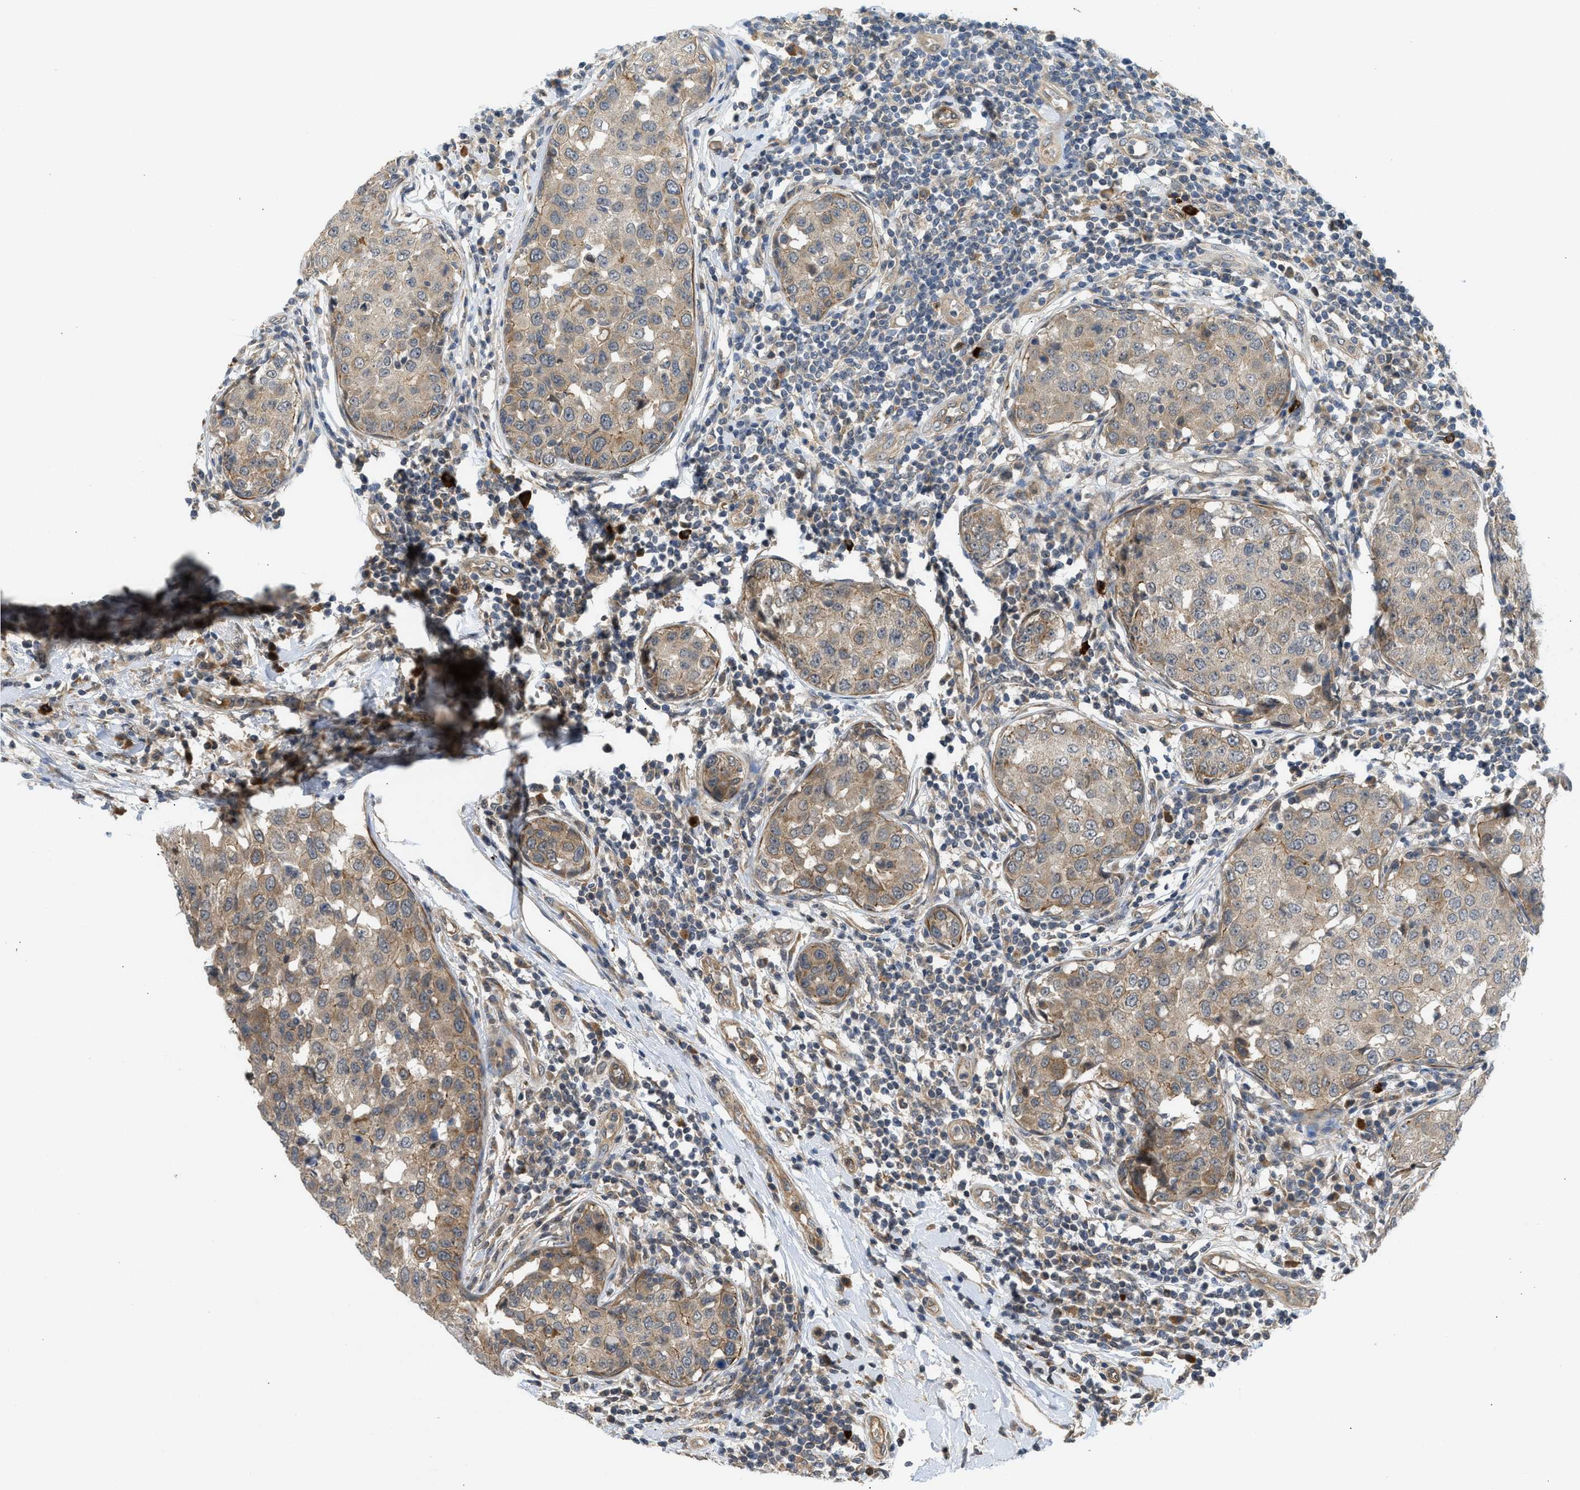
{"staining": {"intensity": "weak", "quantity": ">75%", "location": "cytoplasmic/membranous"}, "tissue": "breast cancer", "cell_type": "Tumor cells", "image_type": "cancer", "snomed": [{"axis": "morphology", "description": "Duct carcinoma"}, {"axis": "topography", "description": "Breast"}], "caption": "Immunohistochemistry (IHC) micrograph of neoplastic tissue: breast intraductal carcinoma stained using immunohistochemistry (IHC) reveals low levels of weak protein expression localized specifically in the cytoplasmic/membranous of tumor cells, appearing as a cytoplasmic/membranous brown color.", "gene": "ADCY8", "patient": {"sex": "female", "age": 27}}